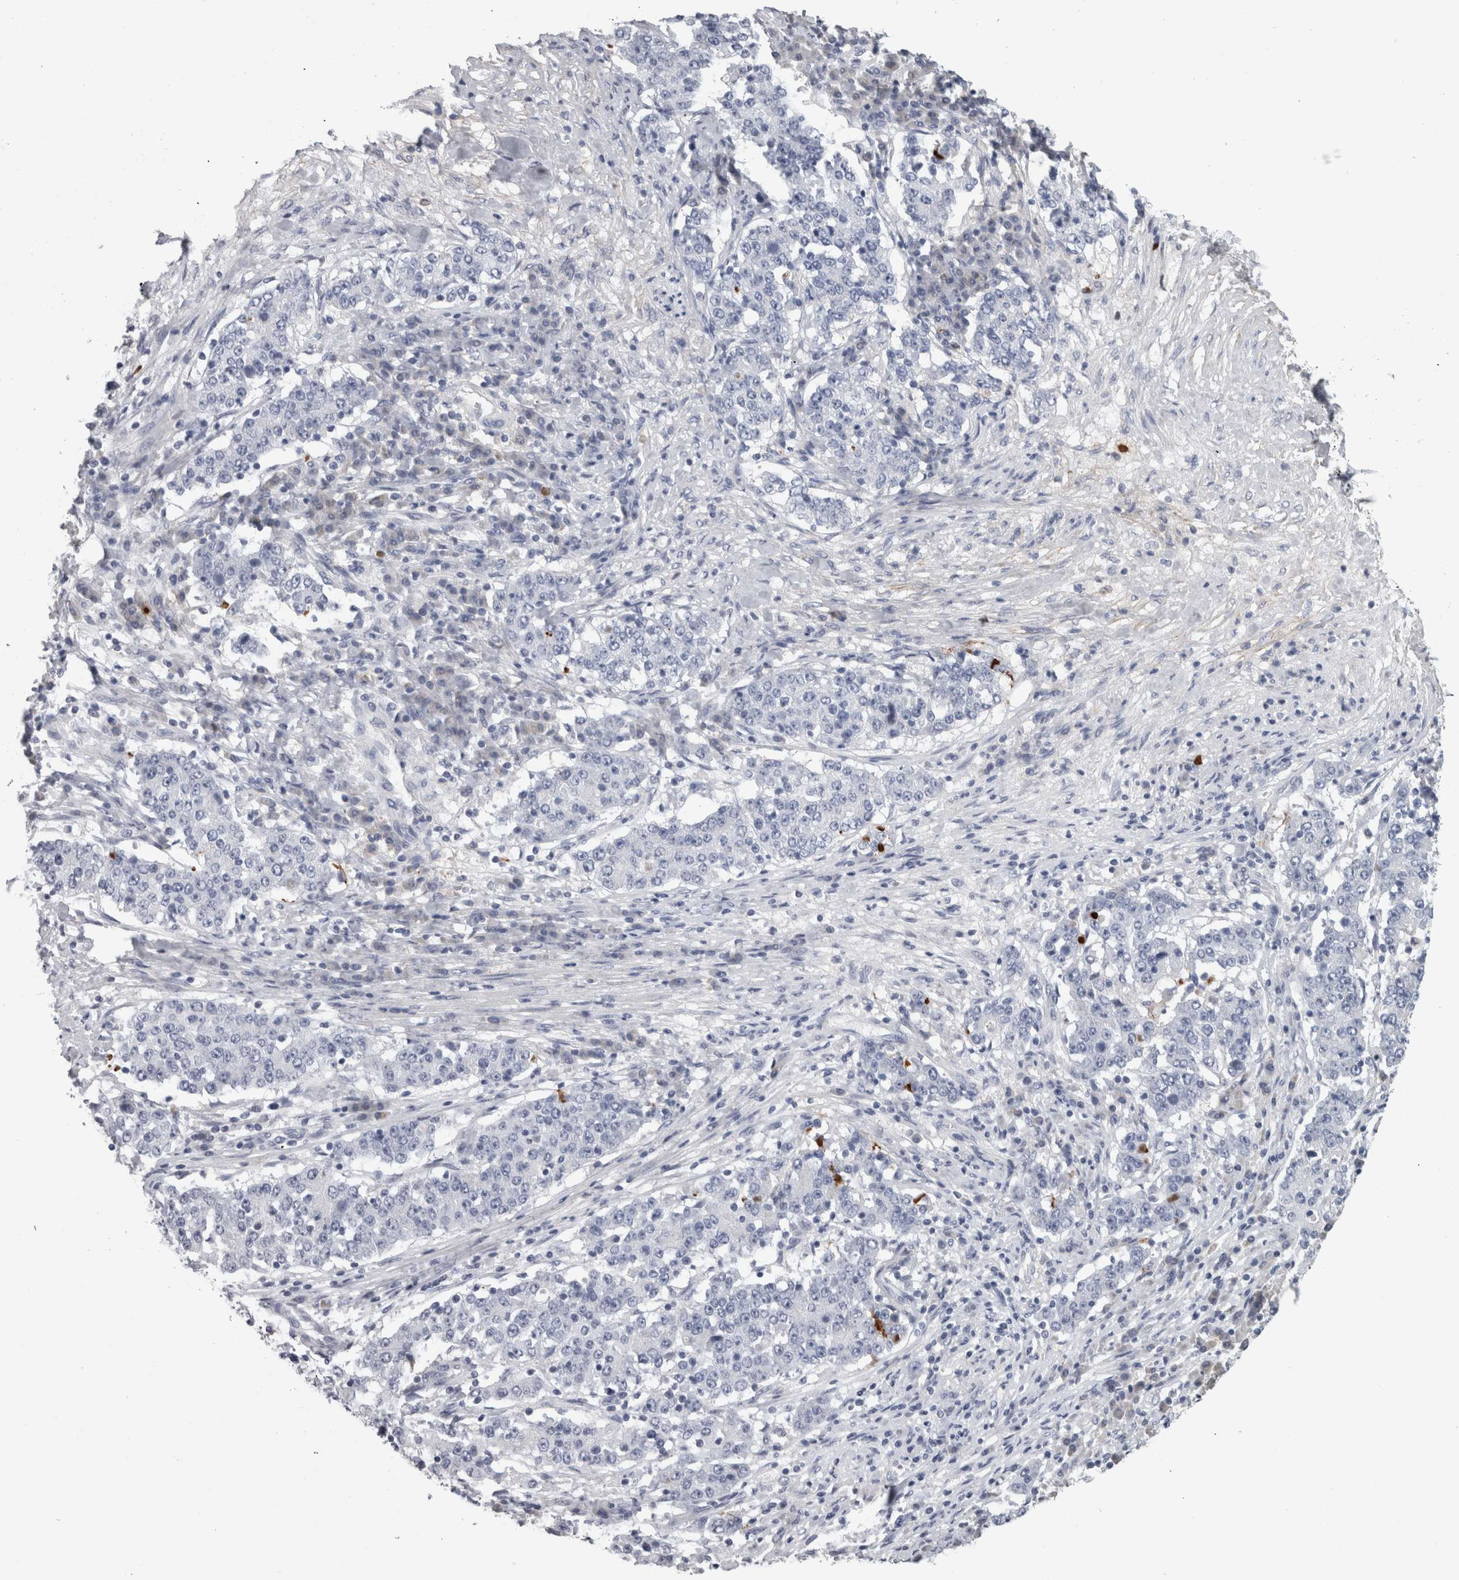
{"staining": {"intensity": "negative", "quantity": "none", "location": "none"}, "tissue": "stomach cancer", "cell_type": "Tumor cells", "image_type": "cancer", "snomed": [{"axis": "morphology", "description": "Adenocarcinoma, NOS"}, {"axis": "topography", "description": "Stomach"}], "caption": "Immunohistochemistry (IHC) of stomach cancer (adenocarcinoma) exhibits no expression in tumor cells.", "gene": "TCAP", "patient": {"sex": "male", "age": 59}}